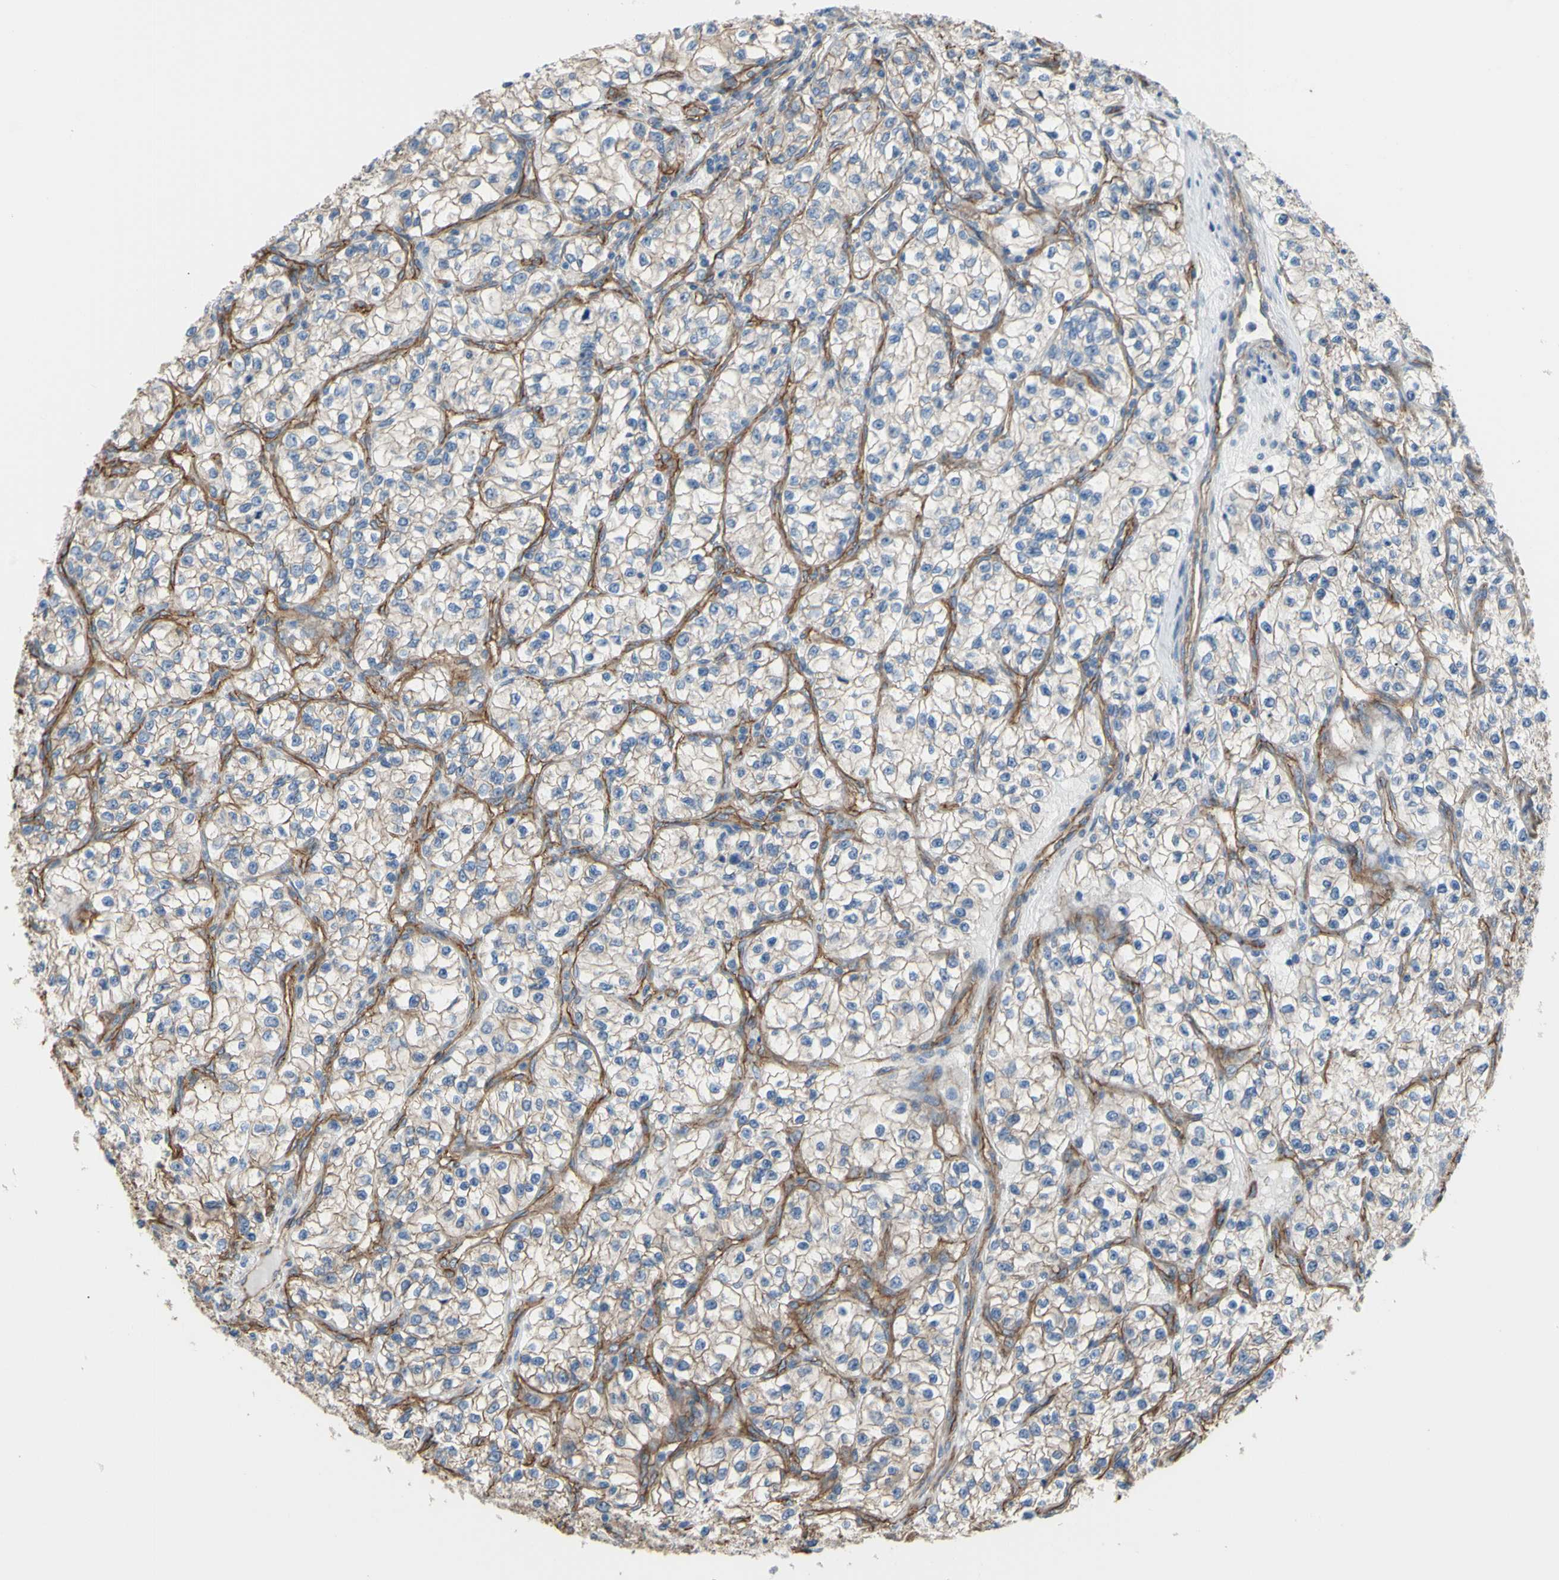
{"staining": {"intensity": "moderate", "quantity": "25%-75%", "location": "cytoplasmic/membranous"}, "tissue": "renal cancer", "cell_type": "Tumor cells", "image_type": "cancer", "snomed": [{"axis": "morphology", "description": "Adenocarcinoma, NOS"}, {"axis": "topography", "description": "Kidney"}], "caption": "The photomicrograph displays staining of adenocarcinoma (renal), revealing moderate cytoplasmic/membranous protein positivity (brown color) within tumor cells.", "gene": "TPBG", "patient": {"sex": "female", "age": 57}}